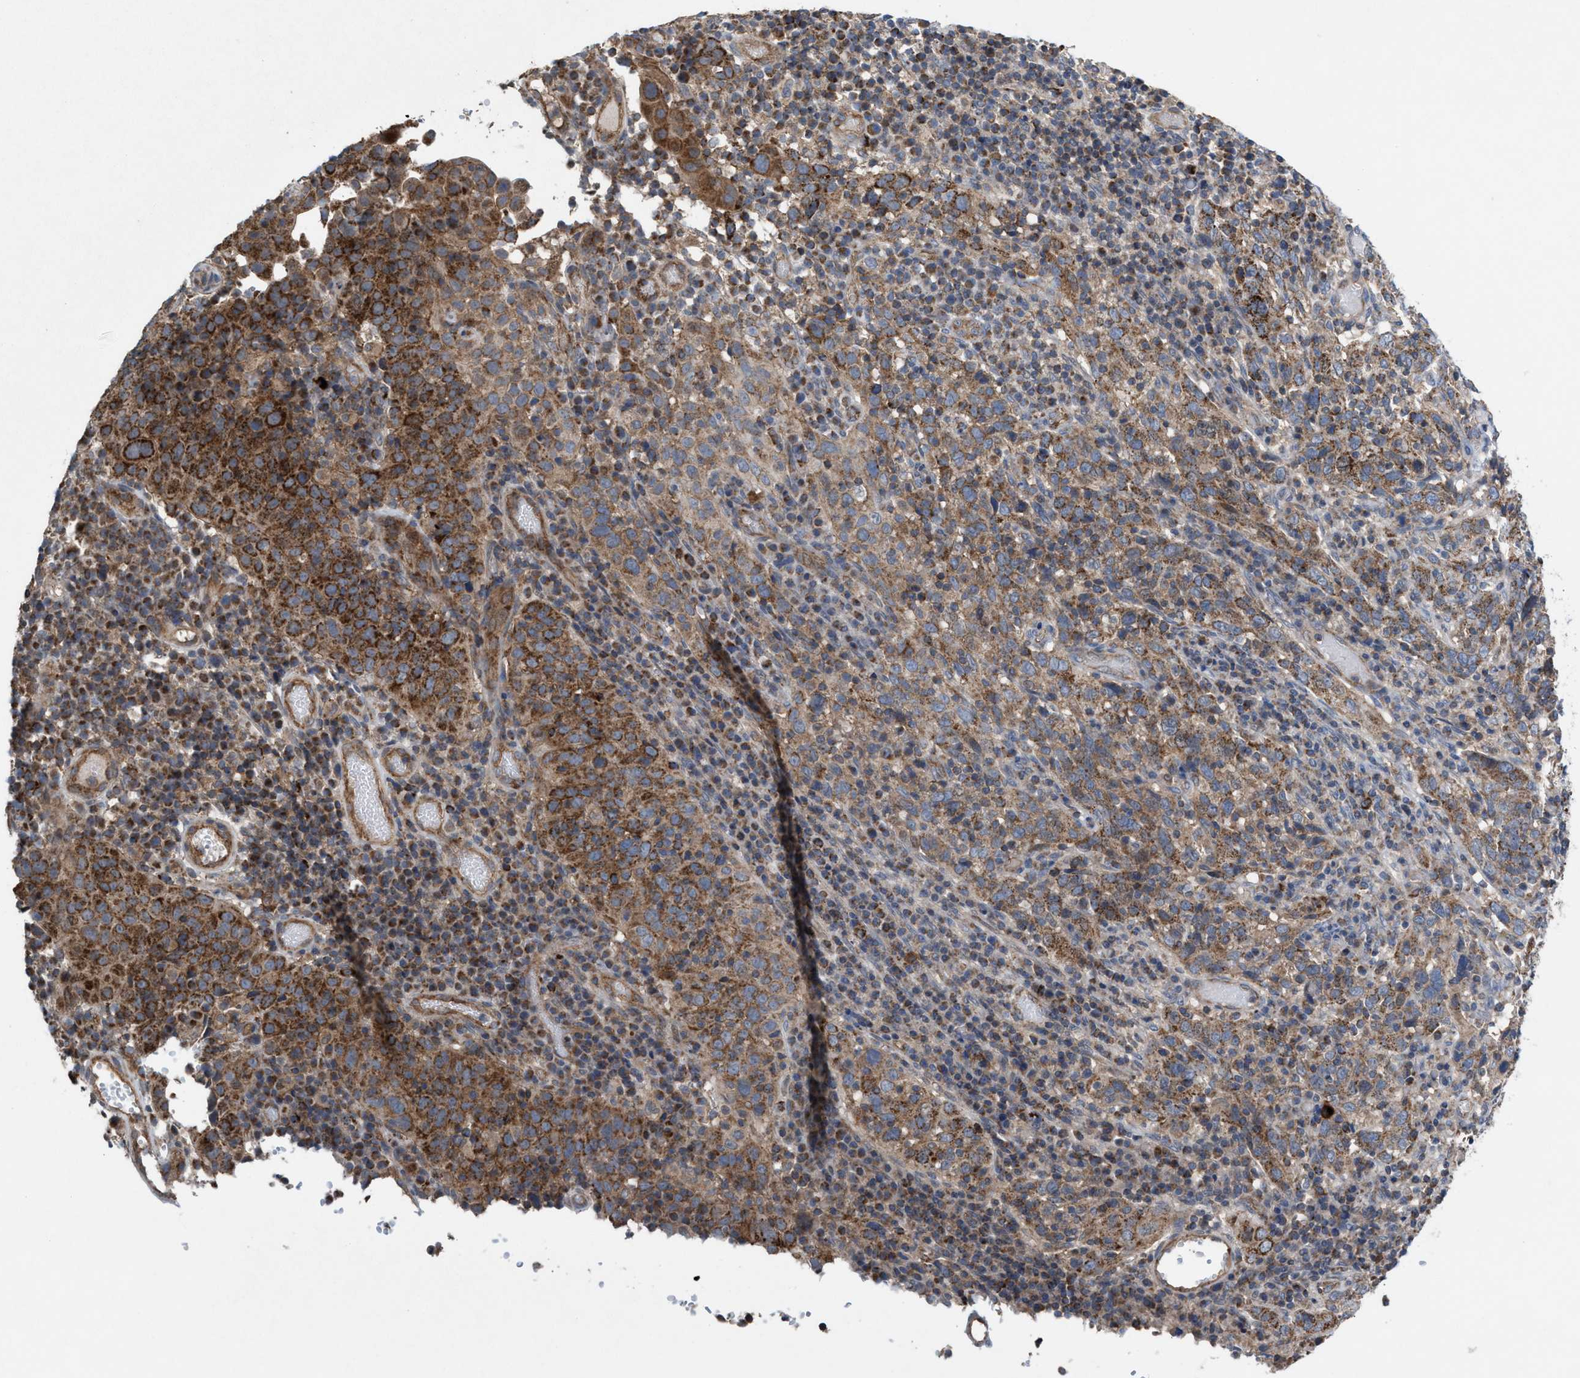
{"staining": {"intensity": "moderate", "quantity": ">75%", "location": "cytoplasmic/membranous"}, "tissue": "cervical cancer", "cell_type": "Tumor cells", "image_type": "cancer", "snomed": [{"axis": "morphology", "description": "Squamous cell carcinoma, NOS"}, {"axis": "topography", "description": "Cervix"}], "caption": "High-power microscopy captured an IHC photomicrograph of cervical squamous cell carcinoma, revealing moderate cytoplasmic/membranous staining in about >75% of tumor cells. The staining was performed using DAB to visualize the protein expression in brown, while the nuclei were stained in blue with hematoxylin (Magnification: 20x).", "gene": "MRM1", "patient": {"sex": "female", "age": 46}}